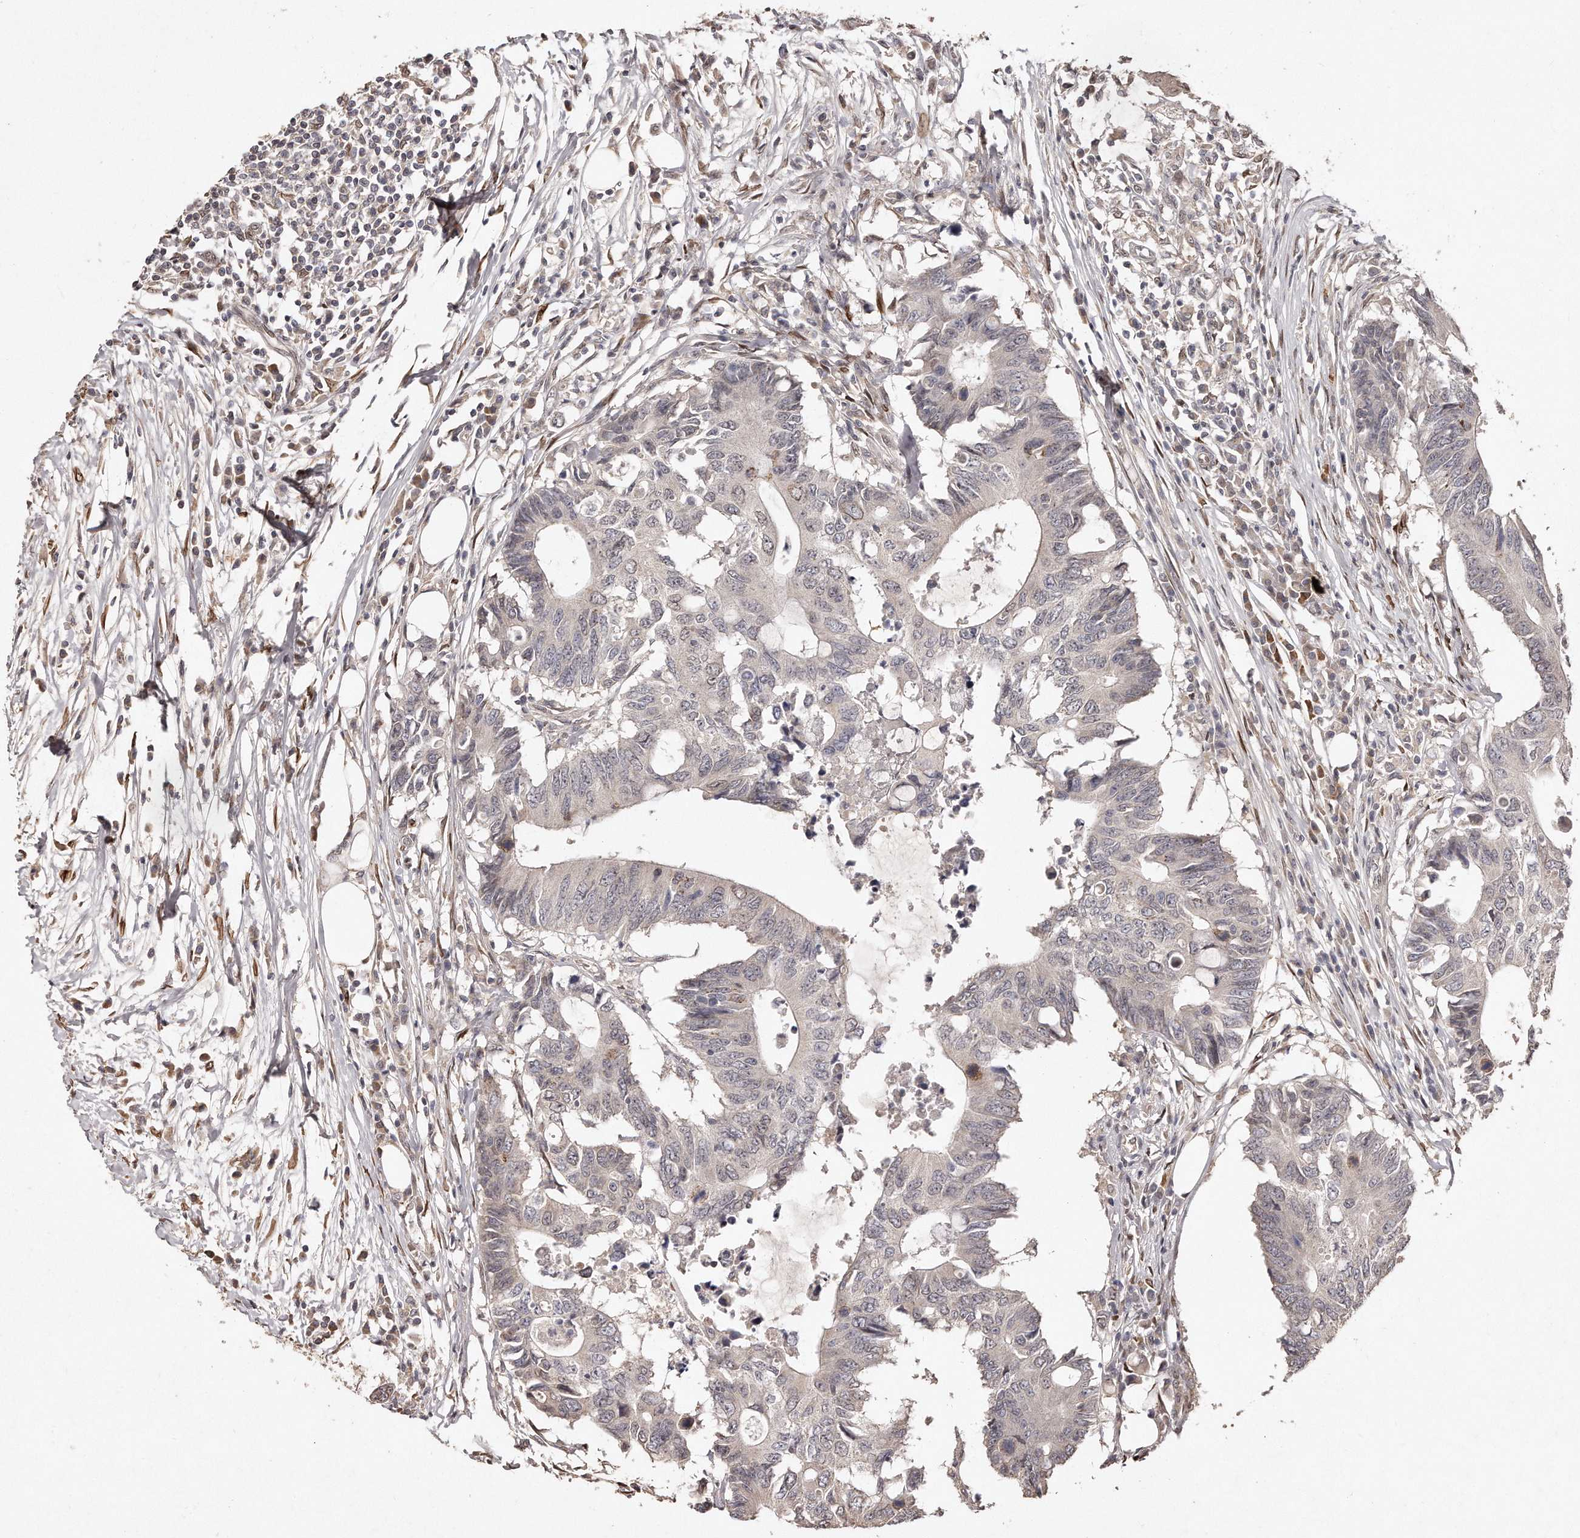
{"staining": {"intensity": "negative", "quantity": "none", "location": "none"}, "tissue": "colorectal cancer", "cell_type": "Tumor cells", "image_type": "cancer", "snomed": [{"axis": "morphology", "description": "Adenocarcinoma, NOS"}, {"axis": "topography", "description": "Colon"}], "caption": "Immunohistochemistry of adenocarcinoma (colorectal) displays no staining in tumor cells.", "gene": "HASPIN", "patient": {"sex": "male", "age": 71}}